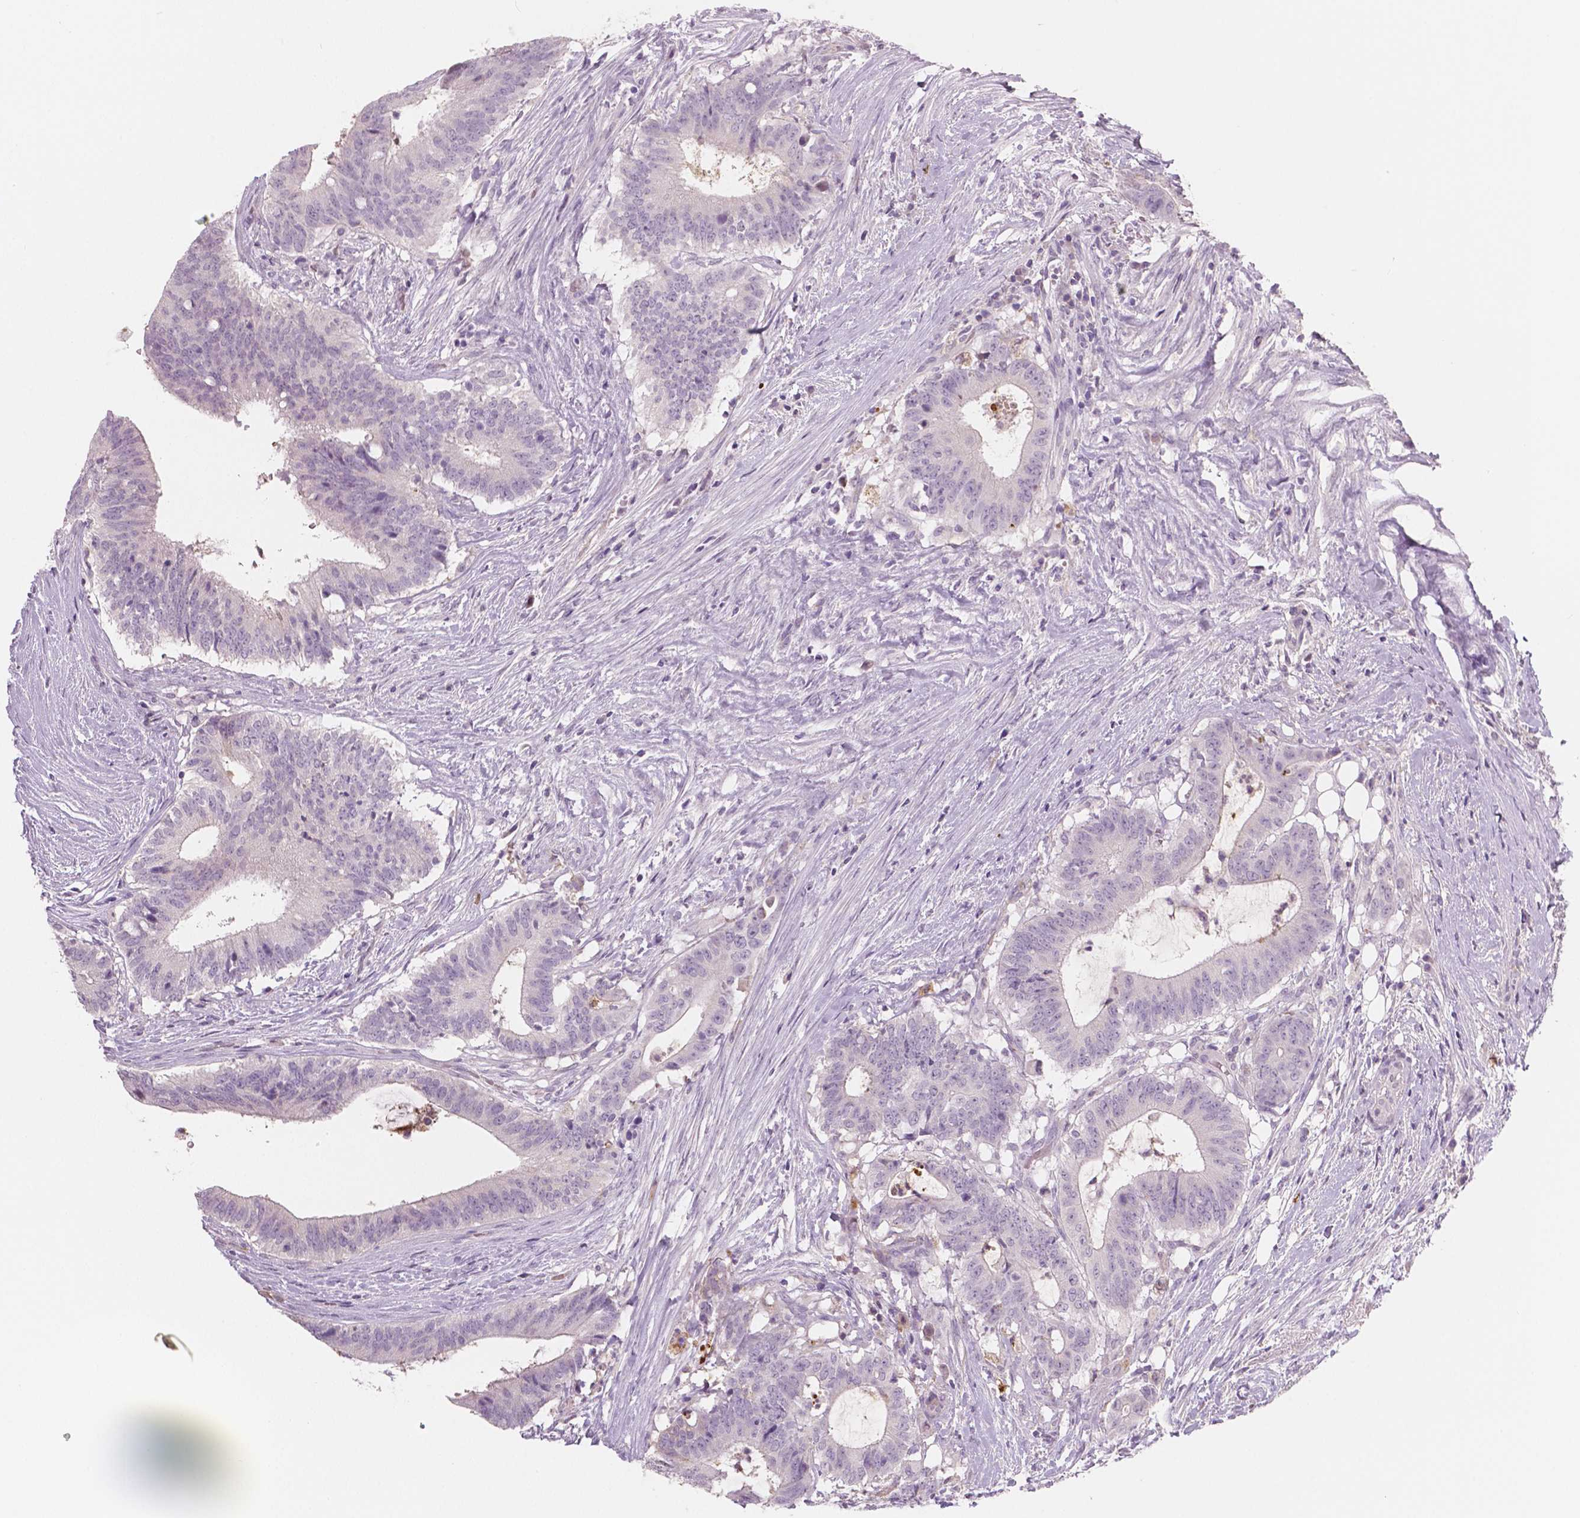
{"staining": {"intensity": "weak", "quantity": "<25%", "location": "nuclear"}, "tissue": "colorectal cancer", "cell_type": "Tumor cells", "image_type": "cancer", "snomed": [{"axis": "morphology", "description": "Adenocarcinoma, NOS"}, {"axis": "topography", "description": "Colon"}], "caption": "Immunohistochemical staining of human colorectal cancer demonstrates no significant positivity in tumor cells.", "gene": "APOA4", "patient": {"sex": "female", "age": 43}}